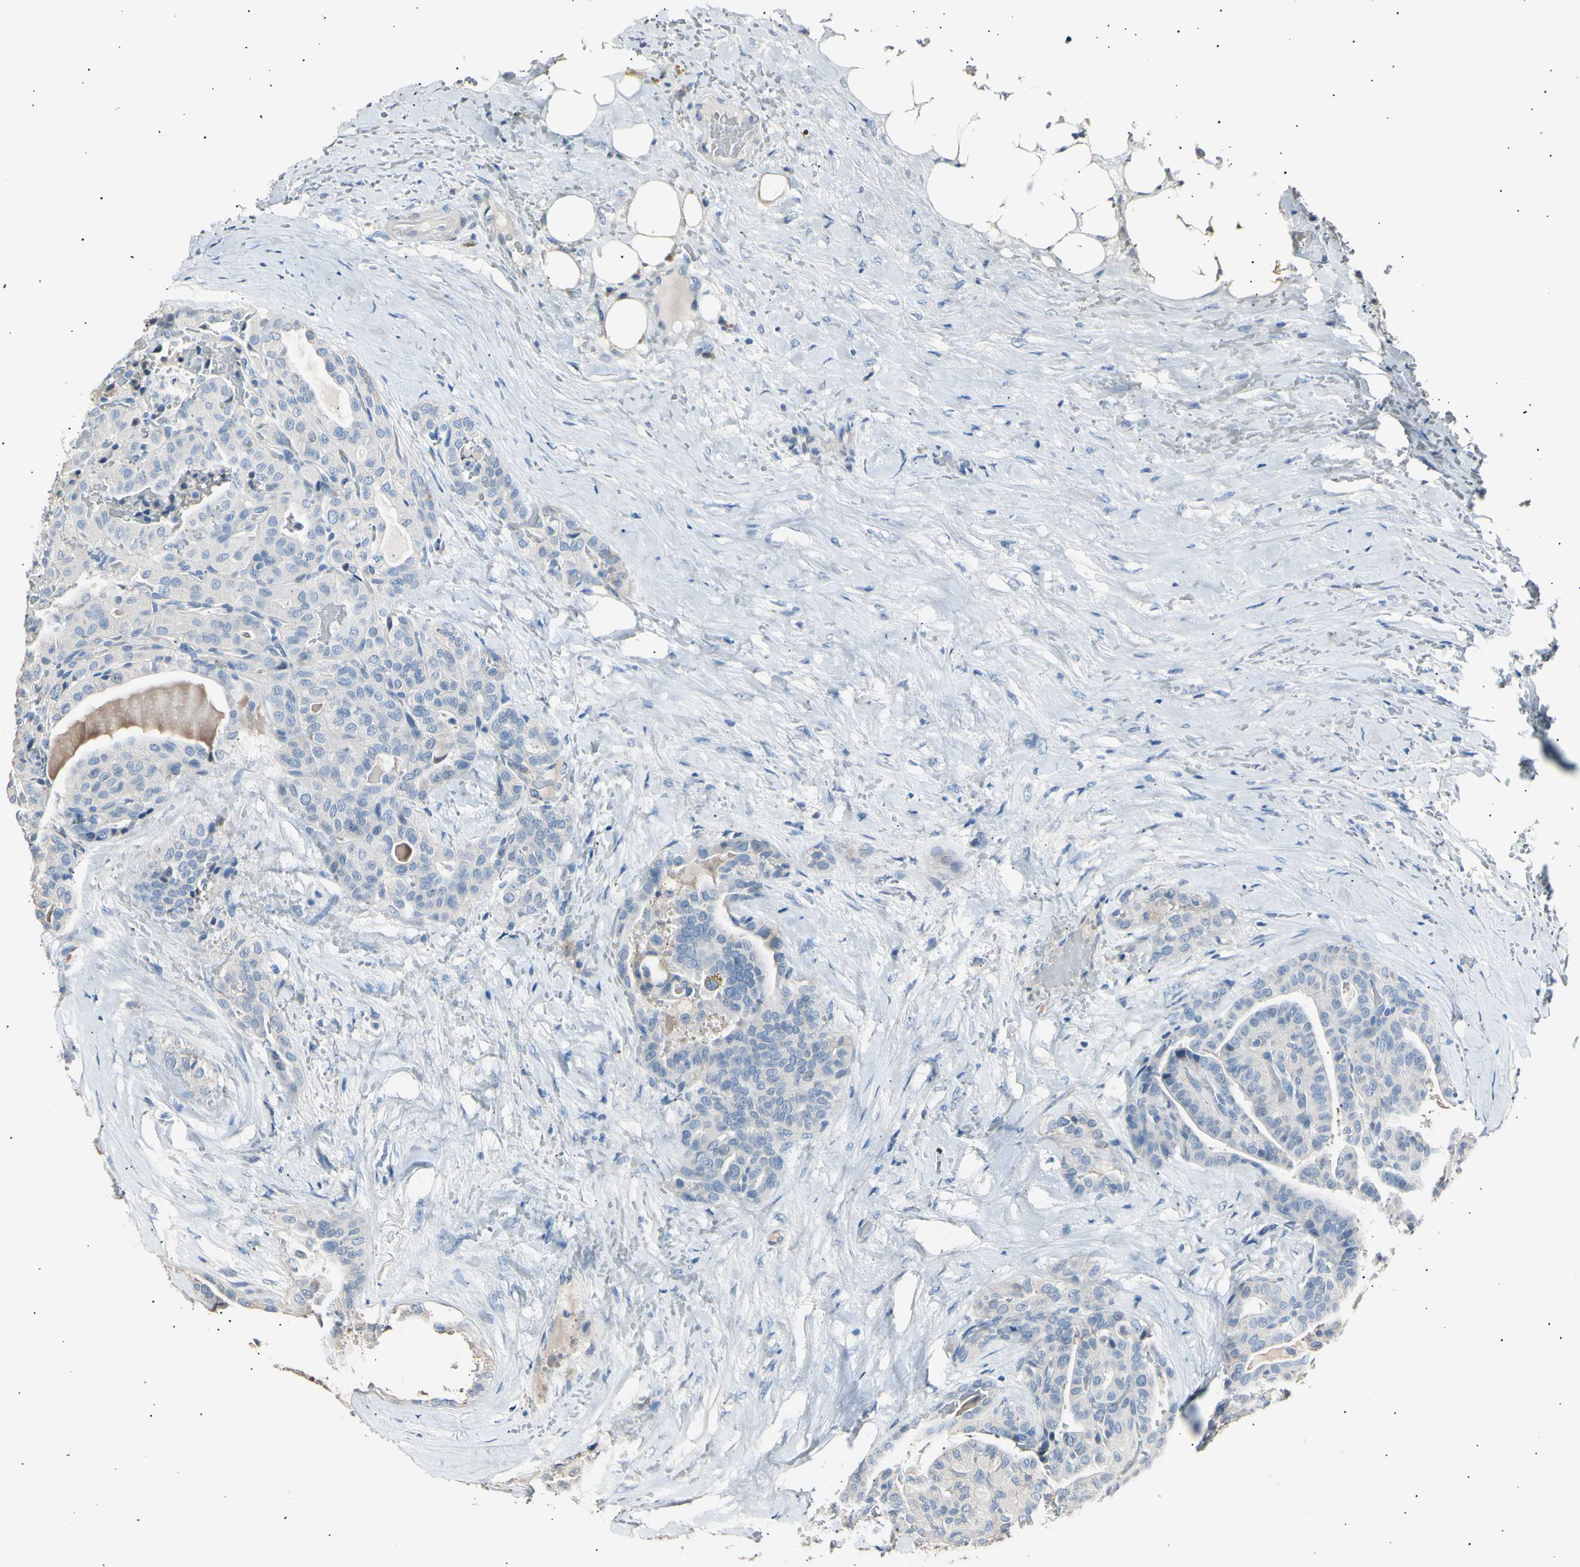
{"staining": {"intensity": "negative", "quantity": "none", "location": "none"}, "tissue": "thyroid cancer", "cell_type": "Tumor cells", "image_type": "cancer", "snomed": [{"axis": "morphology", "description": "Papillary adenocarcinoma, NOS"}, {"axis": "topography", "description": "Thyroid gland"}], "caption": "An immunohistochemistry image of thyroid cancer is shown. There is no staining in tumor cells of thyroid cancer. Brightfield microscopy of IHC stained with DAB (brown) and hematoxylin (blue), captured at high magnification.", "gene": "LDLR", "patient": {"sex": "male", "age": 77}}